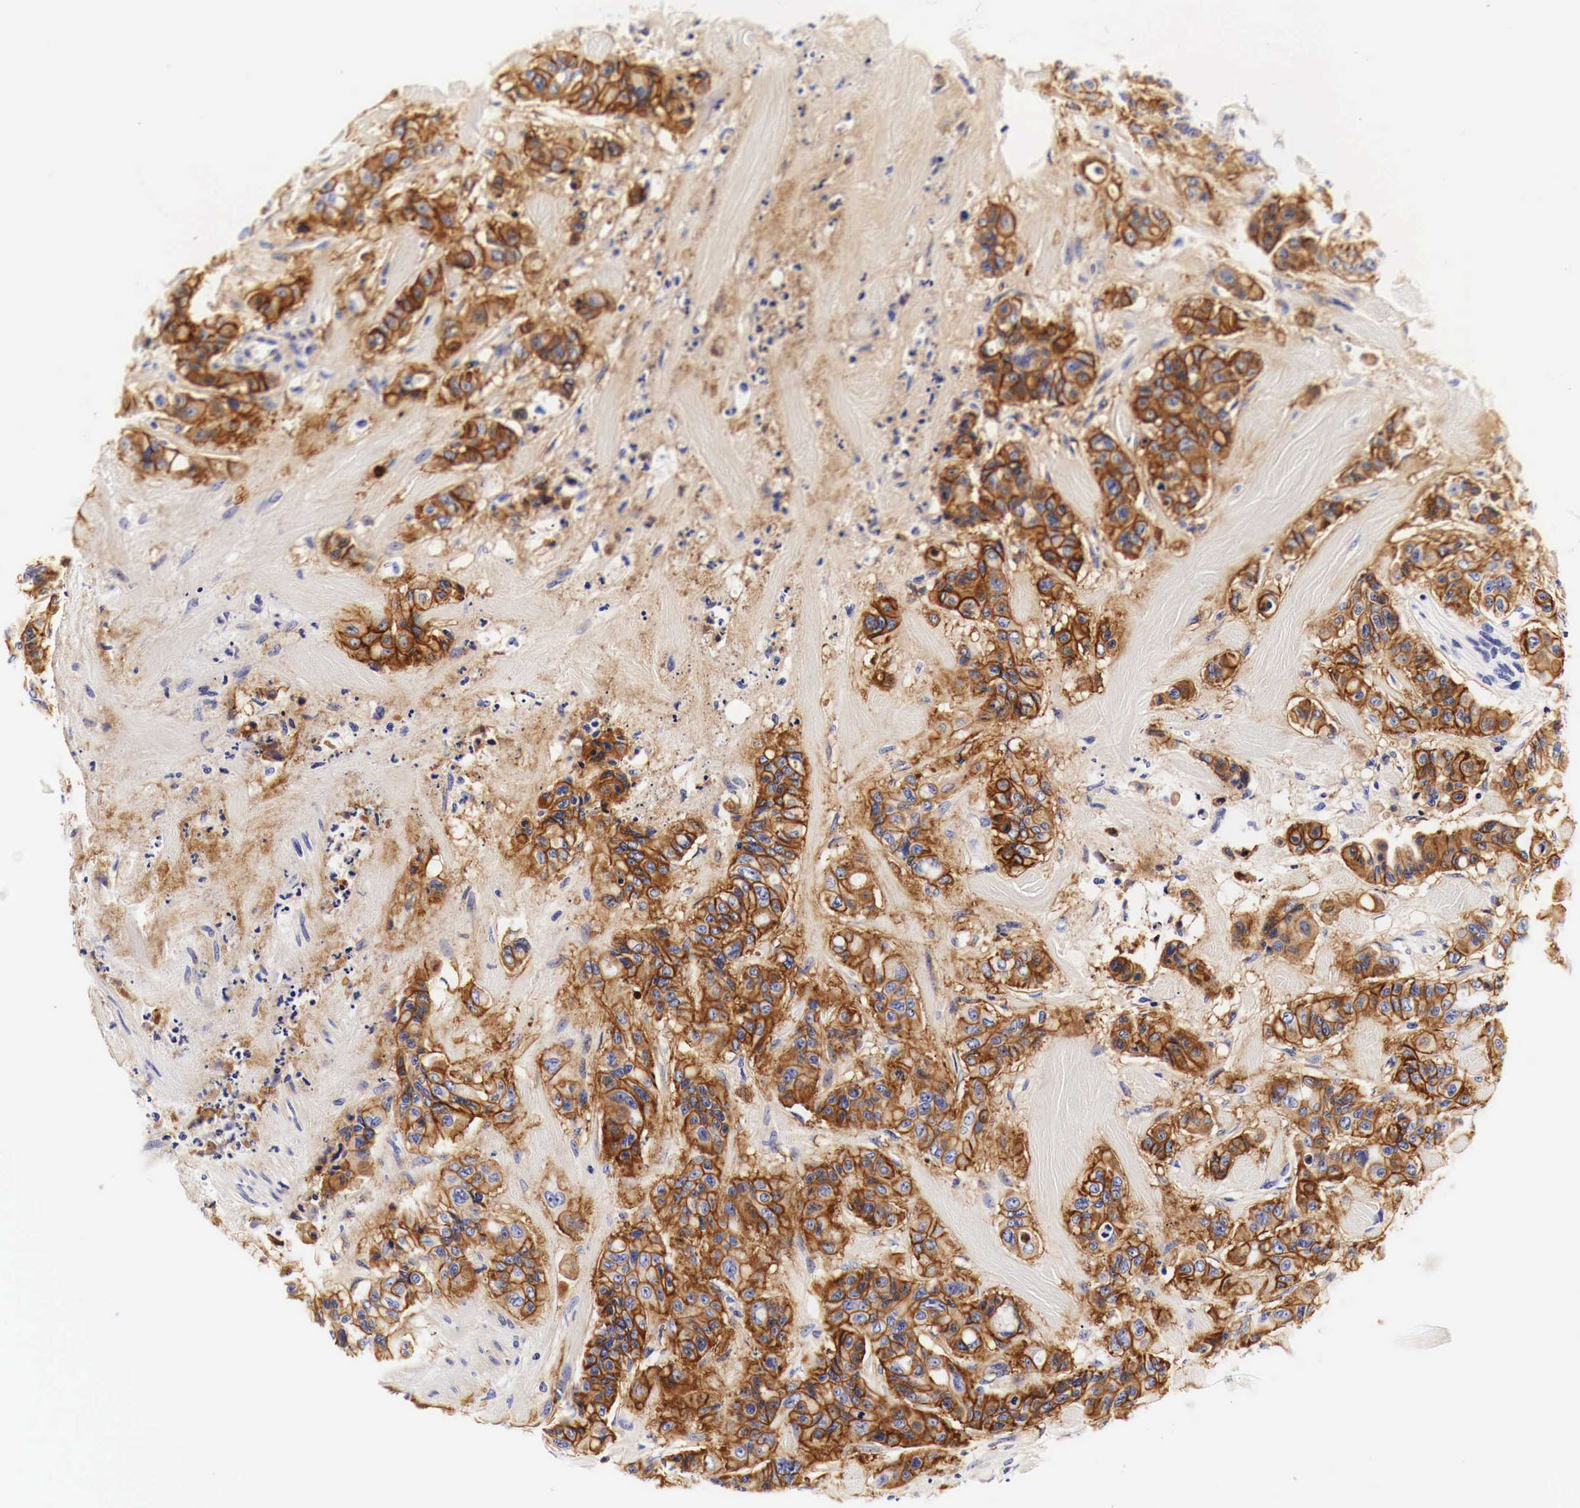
{"staining": {"intensity": "moderate", "quantity": ">75%", "location": "cytoplasmic/membranous"}, "tissue": "colorectal cancer", "cell_type": "Tumor cells", "image_type": "cancer", "snomed": [{"axis": "morphology", "description": "Adenocarcinoma, NOS"}, {"axis": "topography", "description": "Colon"}], "caption": "About >75% of tumor cells in human colorectal adenocarcinoma show moderate cytoplasmic/membranous protein positivity as visualized by brown immunohistochemical staining.", "gene": "EGFR", "patient": {"sex": "female", "age": 70}}